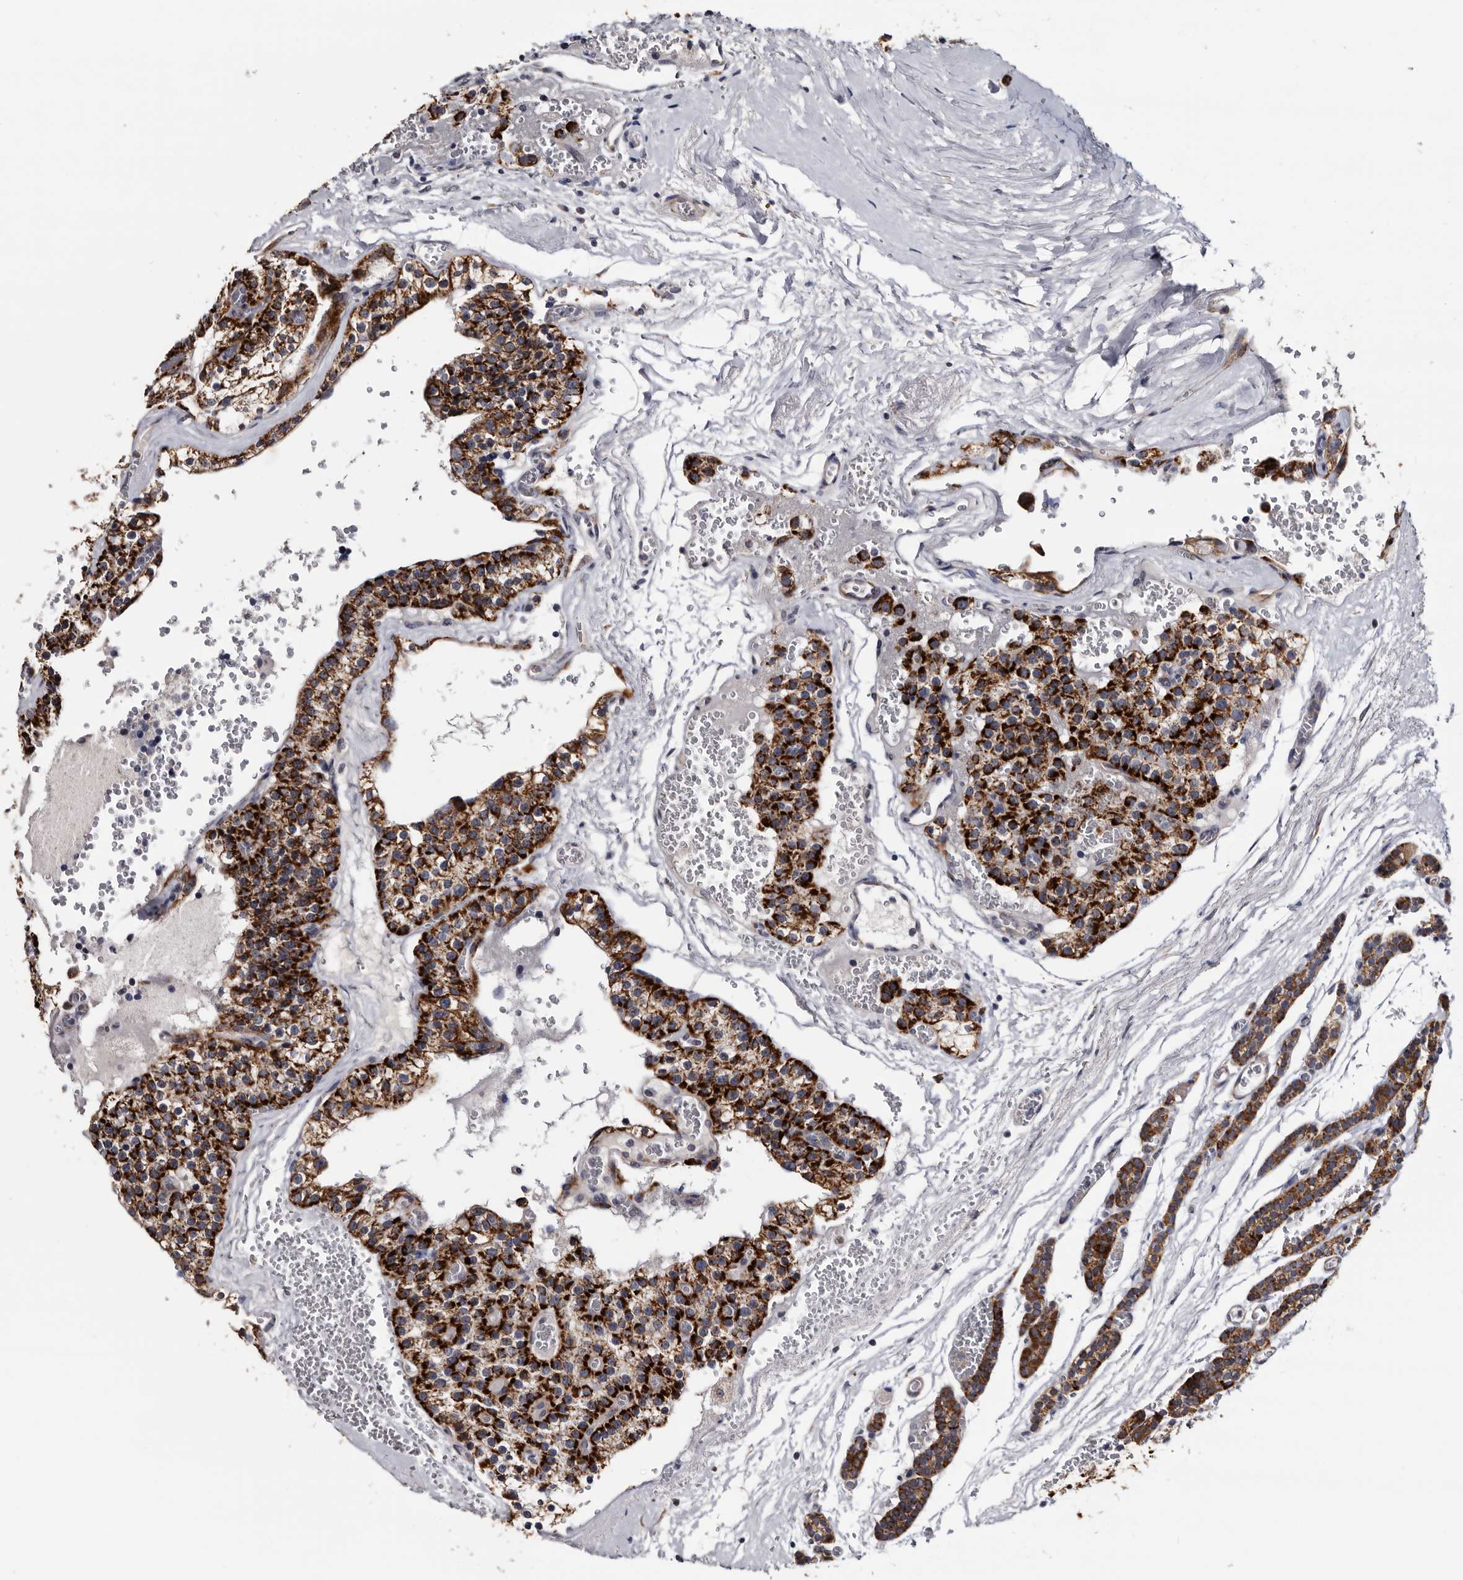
{"staining": {"intensity": "strong", "quantity": ">75%", "location": "cytoplasmic/membranous"}, "tissue": "parathyroid gland", "cell_type": "Glandular cells", "image_type": "normal", "snomed": [{"axis": "morphology", "description": "Normal tissue, NOS"}, {"axis": "topography", "description": "Parathyroid gland"}], "caption": "Parathyroid gland stained for a protein (brown) shows strong cytoplasmic/membranous positive staining in approximately >75% of glandular cells.", "gene": "ARMCX2", "patient": {"sex": "female", "age": 64}}